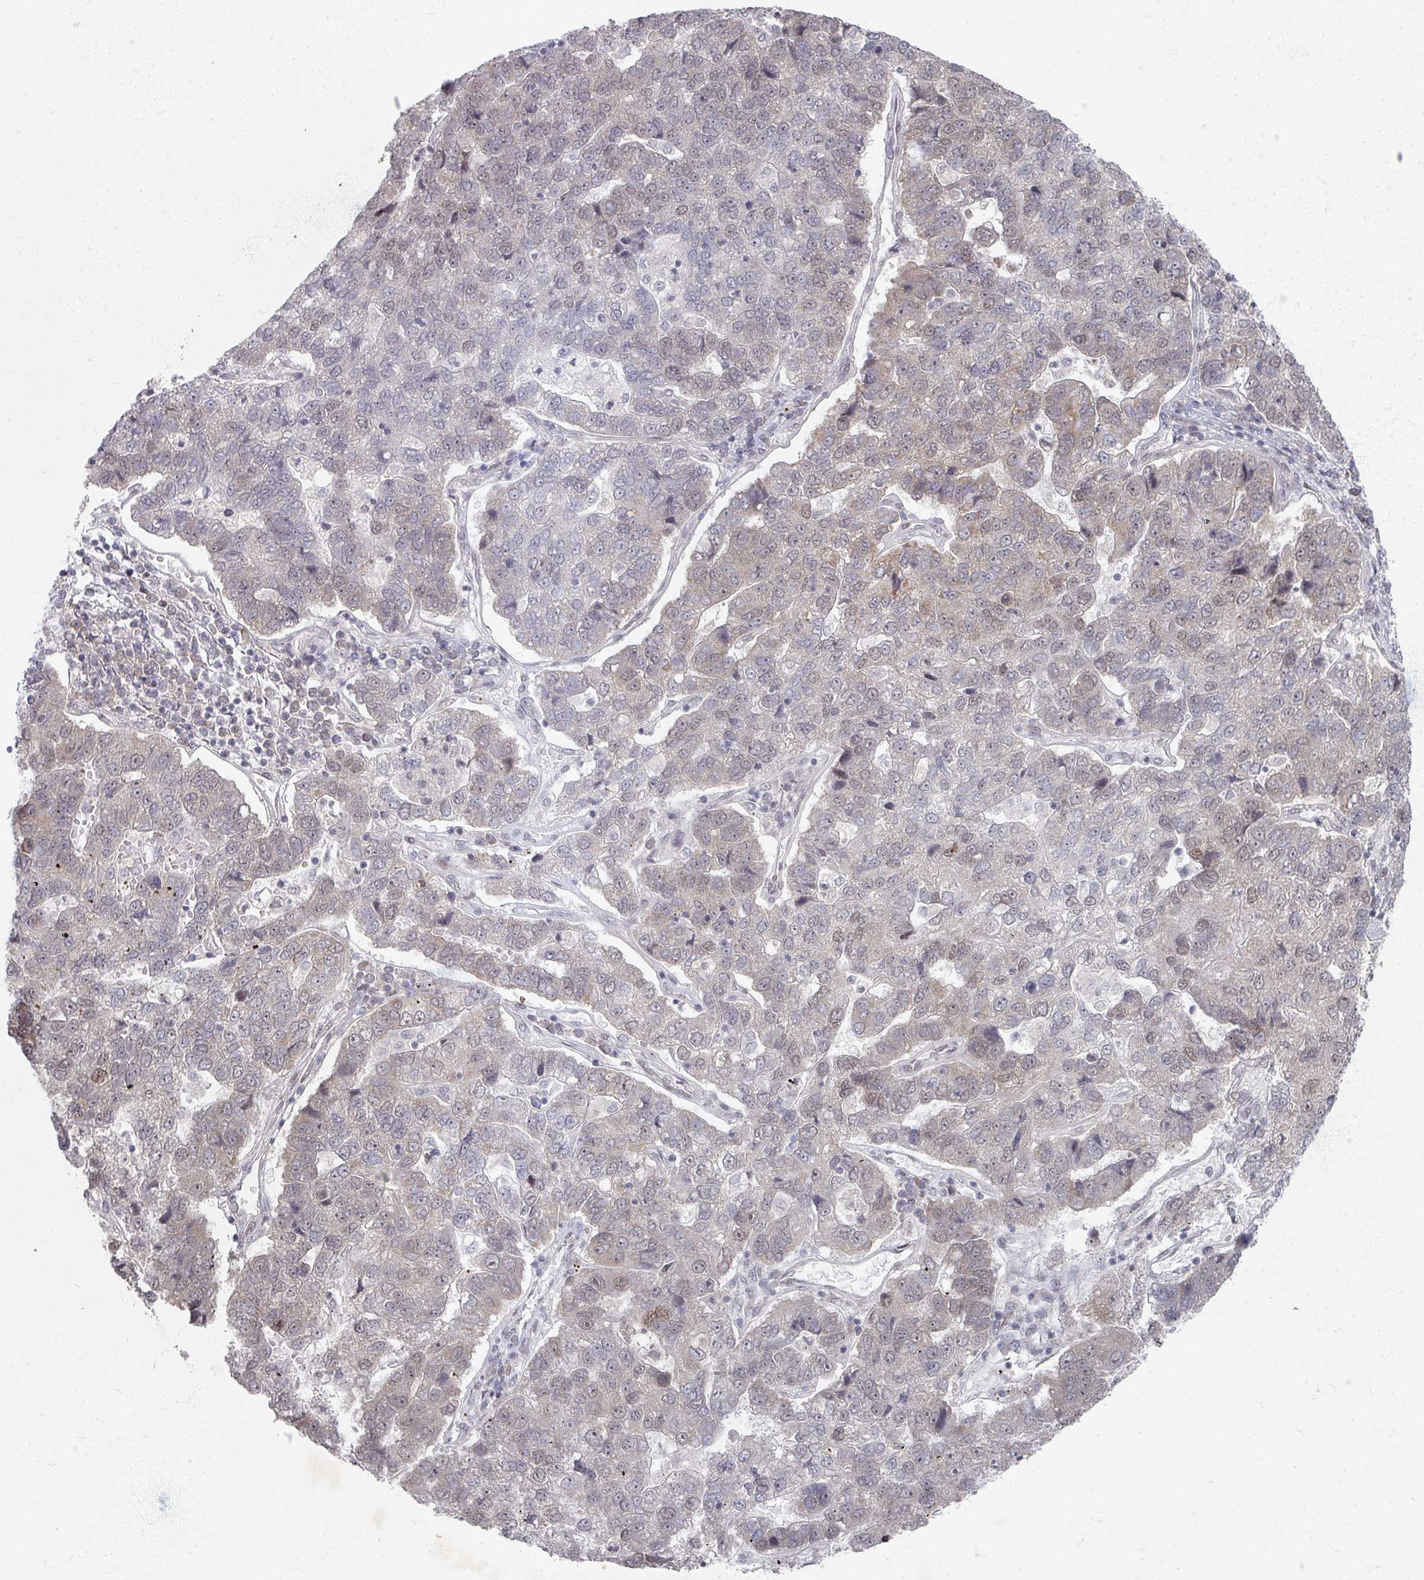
{"staining": {"intensity": "weak", "quantity": "<25%", "location": "nuclear"}, "tissue": "pancreatic cancer", "cell_type": "Tumor cells", "image_type": "cancer", "snomed": [{"axis": "morphology", "description": "Adenocarcinoma, NOS"}, {"axis": "topography", "description": "Pancreas"}], "caption": "Histopathology image shows no protein expression in tumor cells of pancreatic cancer (adenocarcinoma) tissue.", "gene": "PSKH1", "patient": {"sex": "female", "age": 61}}